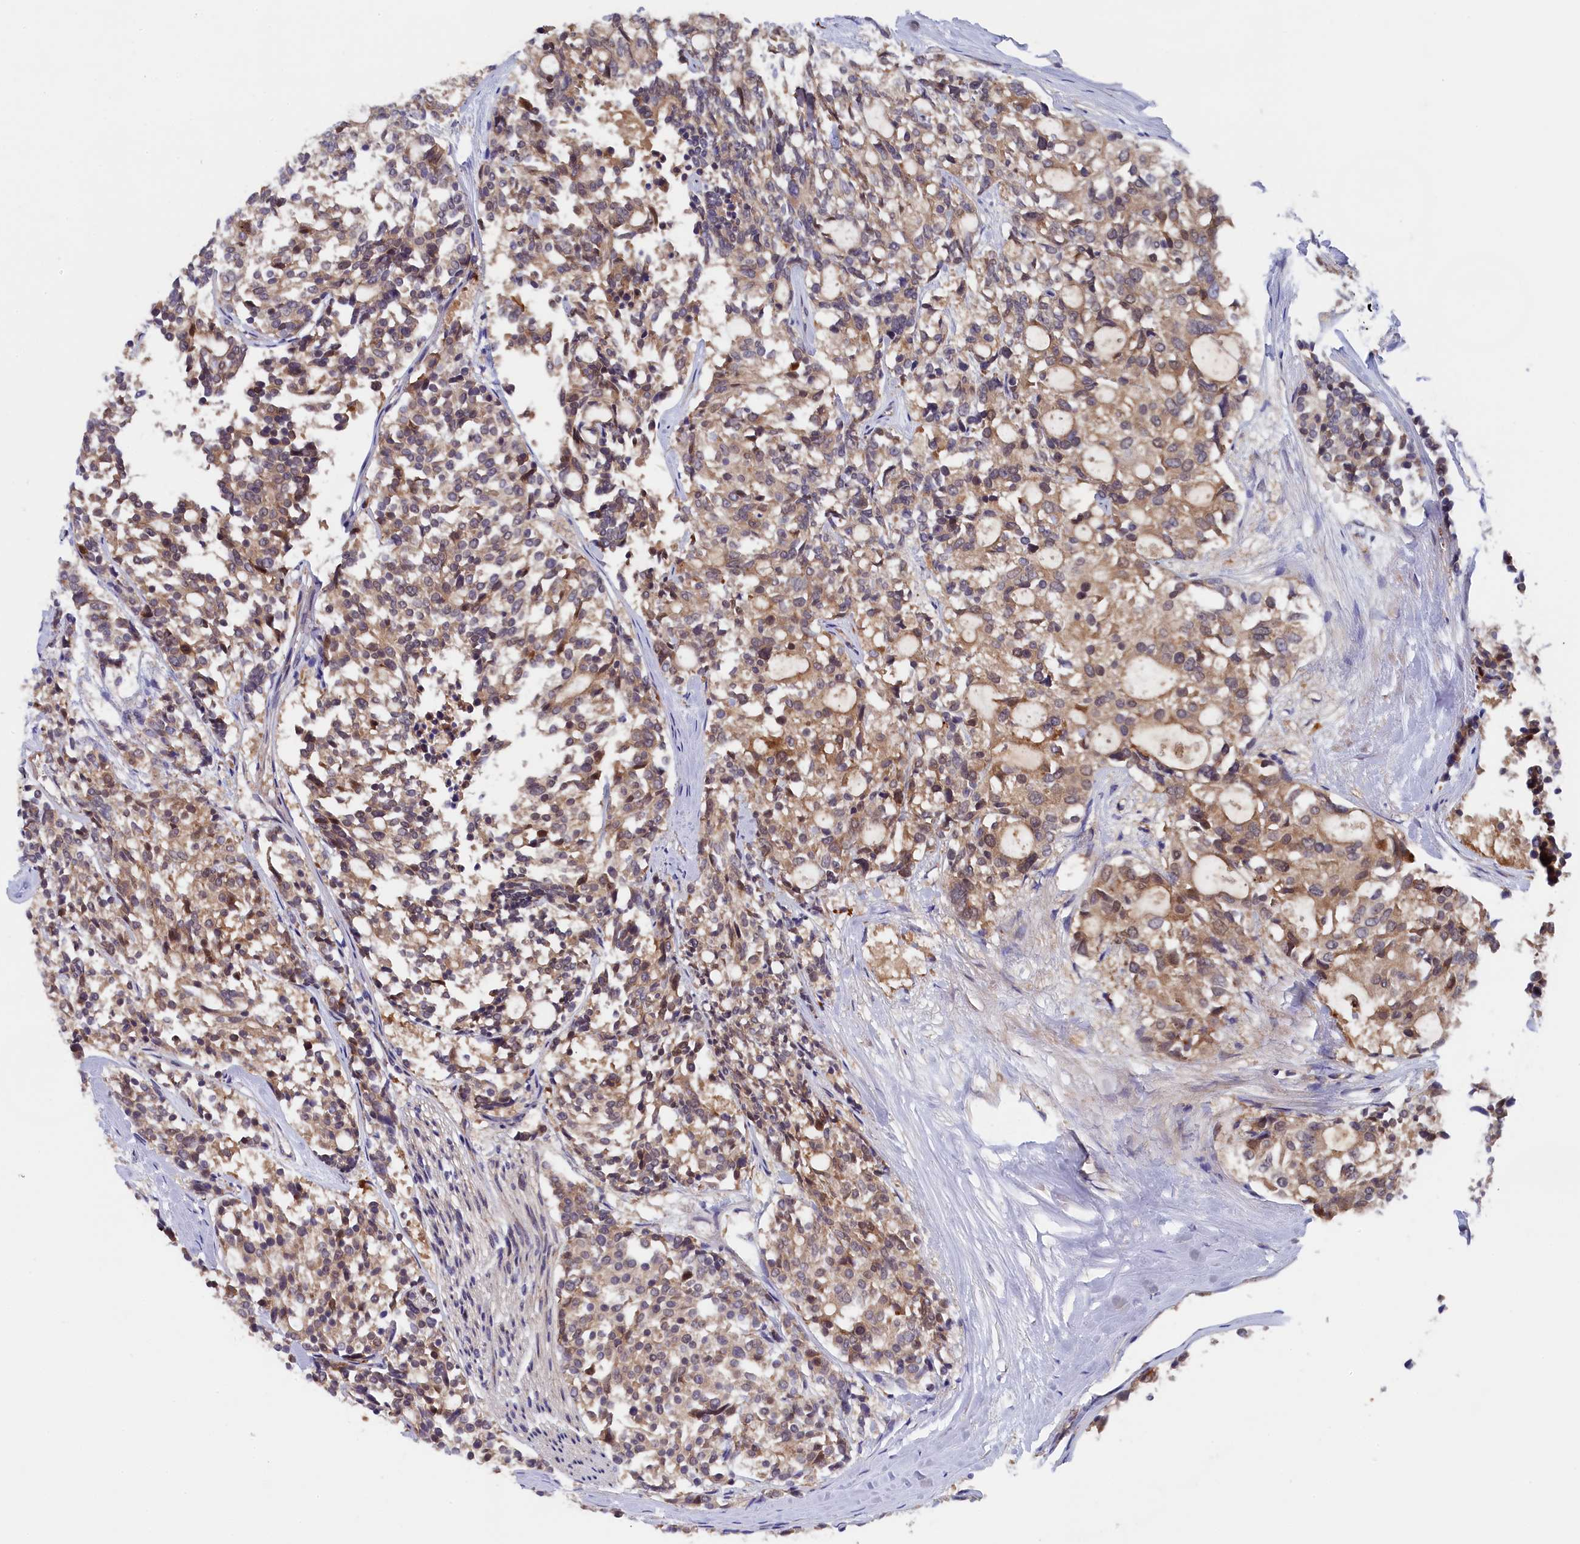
{"staining": {"intensity": "weak", "quantity": ">75%", "location": "cytoplasmic/membranous"}, "tissue": "carcinoid", "cell_type": "Tumor cells", "image_type": "cancer", "snomed": [{"axis": "morphology", "description": "Carcinoid, malignant, NOS"}, {"axis": "topography", "description": "Pancreas"}], "caption": "An image showing weak cytoplasmic/membranous staining in approximately >75% of tumor cells in carcinoid, as visualized by brown immunohistochemical staining.", "gene": "JPT2", "patient": {"sex": "female", "age": 54}}